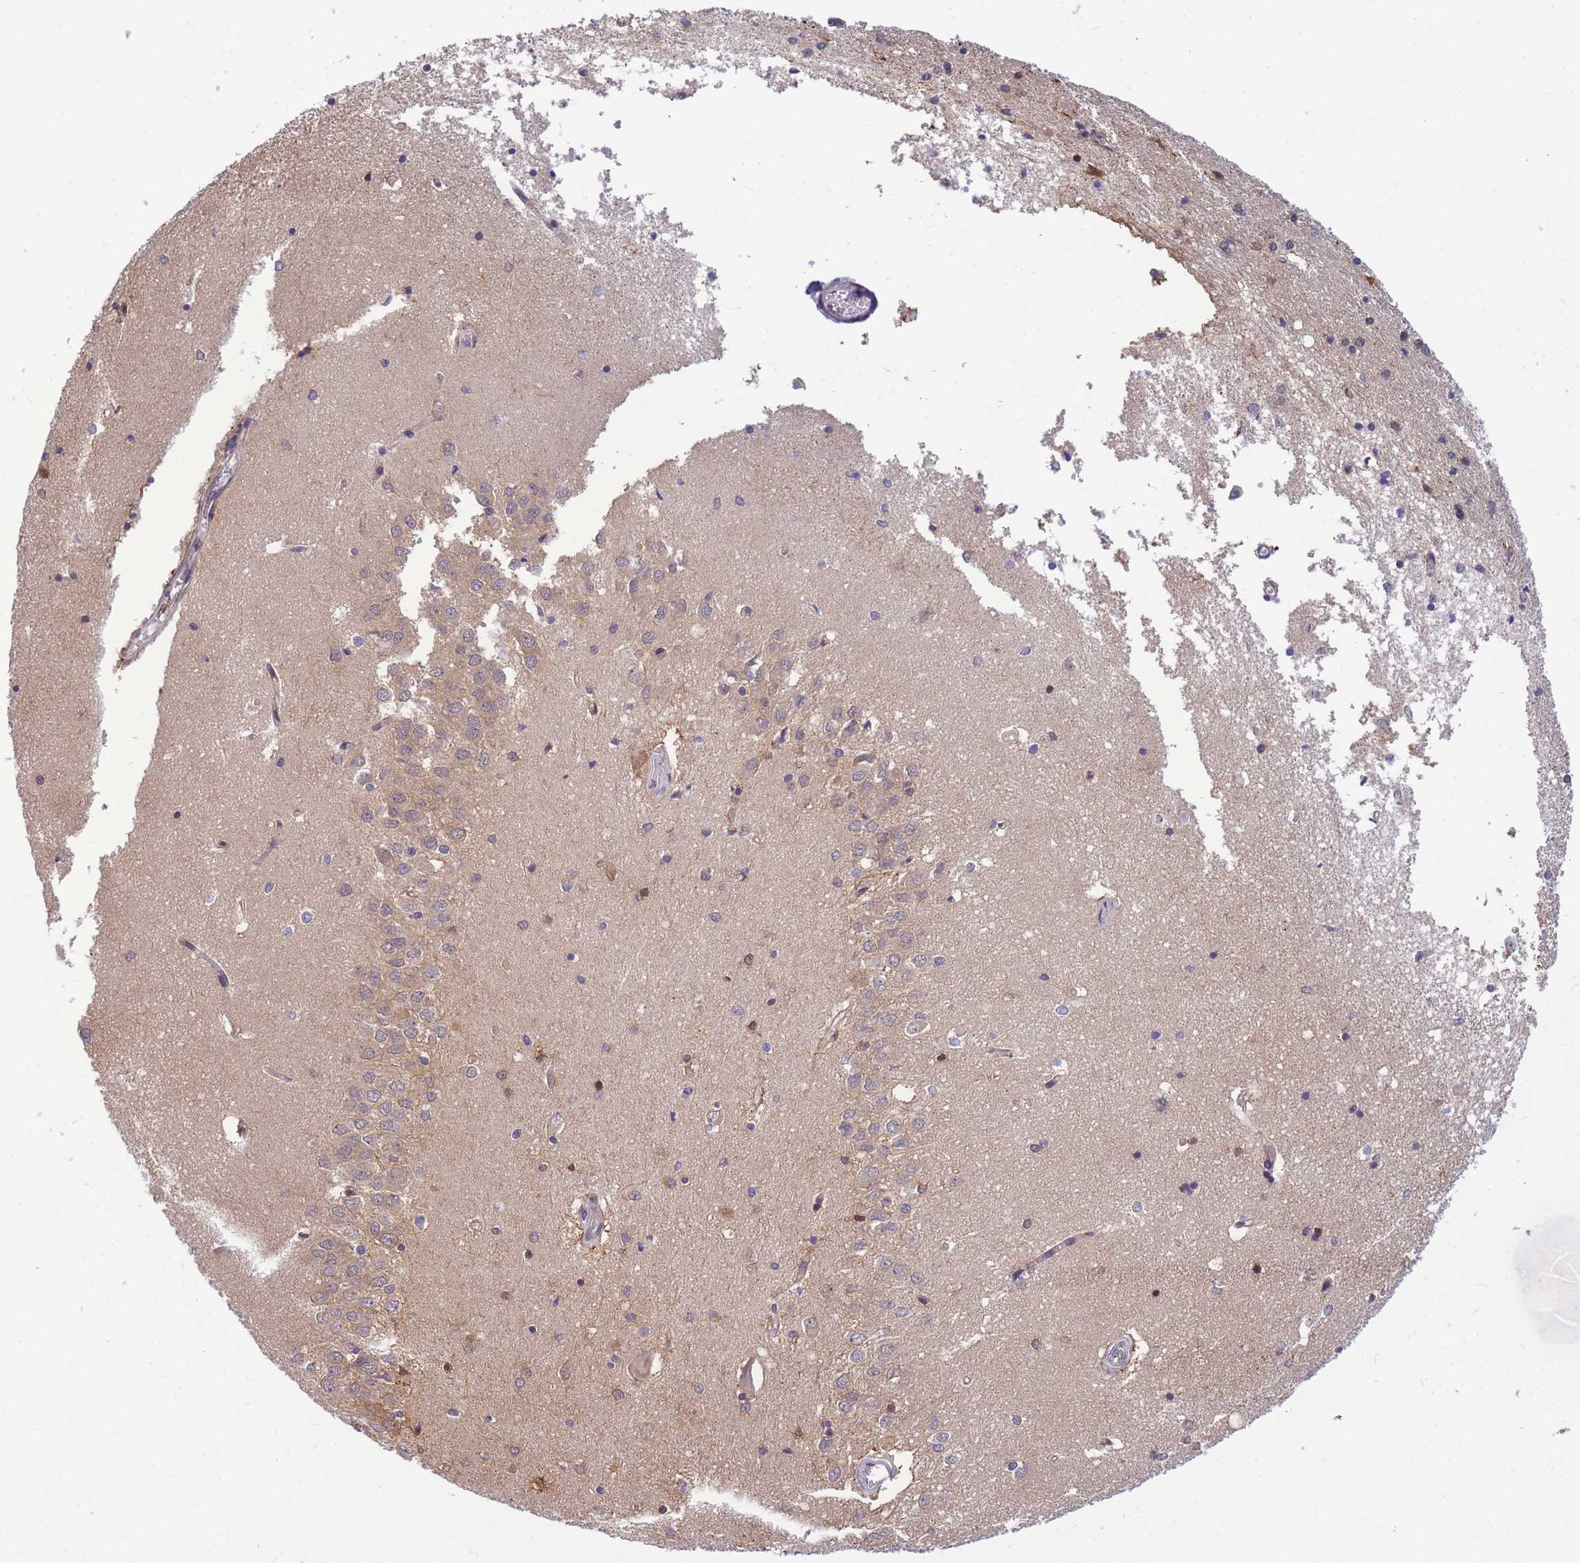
{"staining": {"intensity": "weak", "quantity": "<25%", "location": "cytoplasmic/membranous"}, "tissue": "hippocampus", "cell_type": "Glial cells", "image_type": "normal", "snomed": [{"axis": "morphology", "description": "Normal tissue, NOS"}, {"axis": "topography", "description": "Hippocampus"}], "caption": "This photomicrograph is of unremarkable hippocampus stained with immunohistochemistry to label a protein in brown with the nuclei are counter-stained blue. There is no positivity in glial cells.", "gene": "CRACD", "patient": {"sex": "male", "age": 45}}